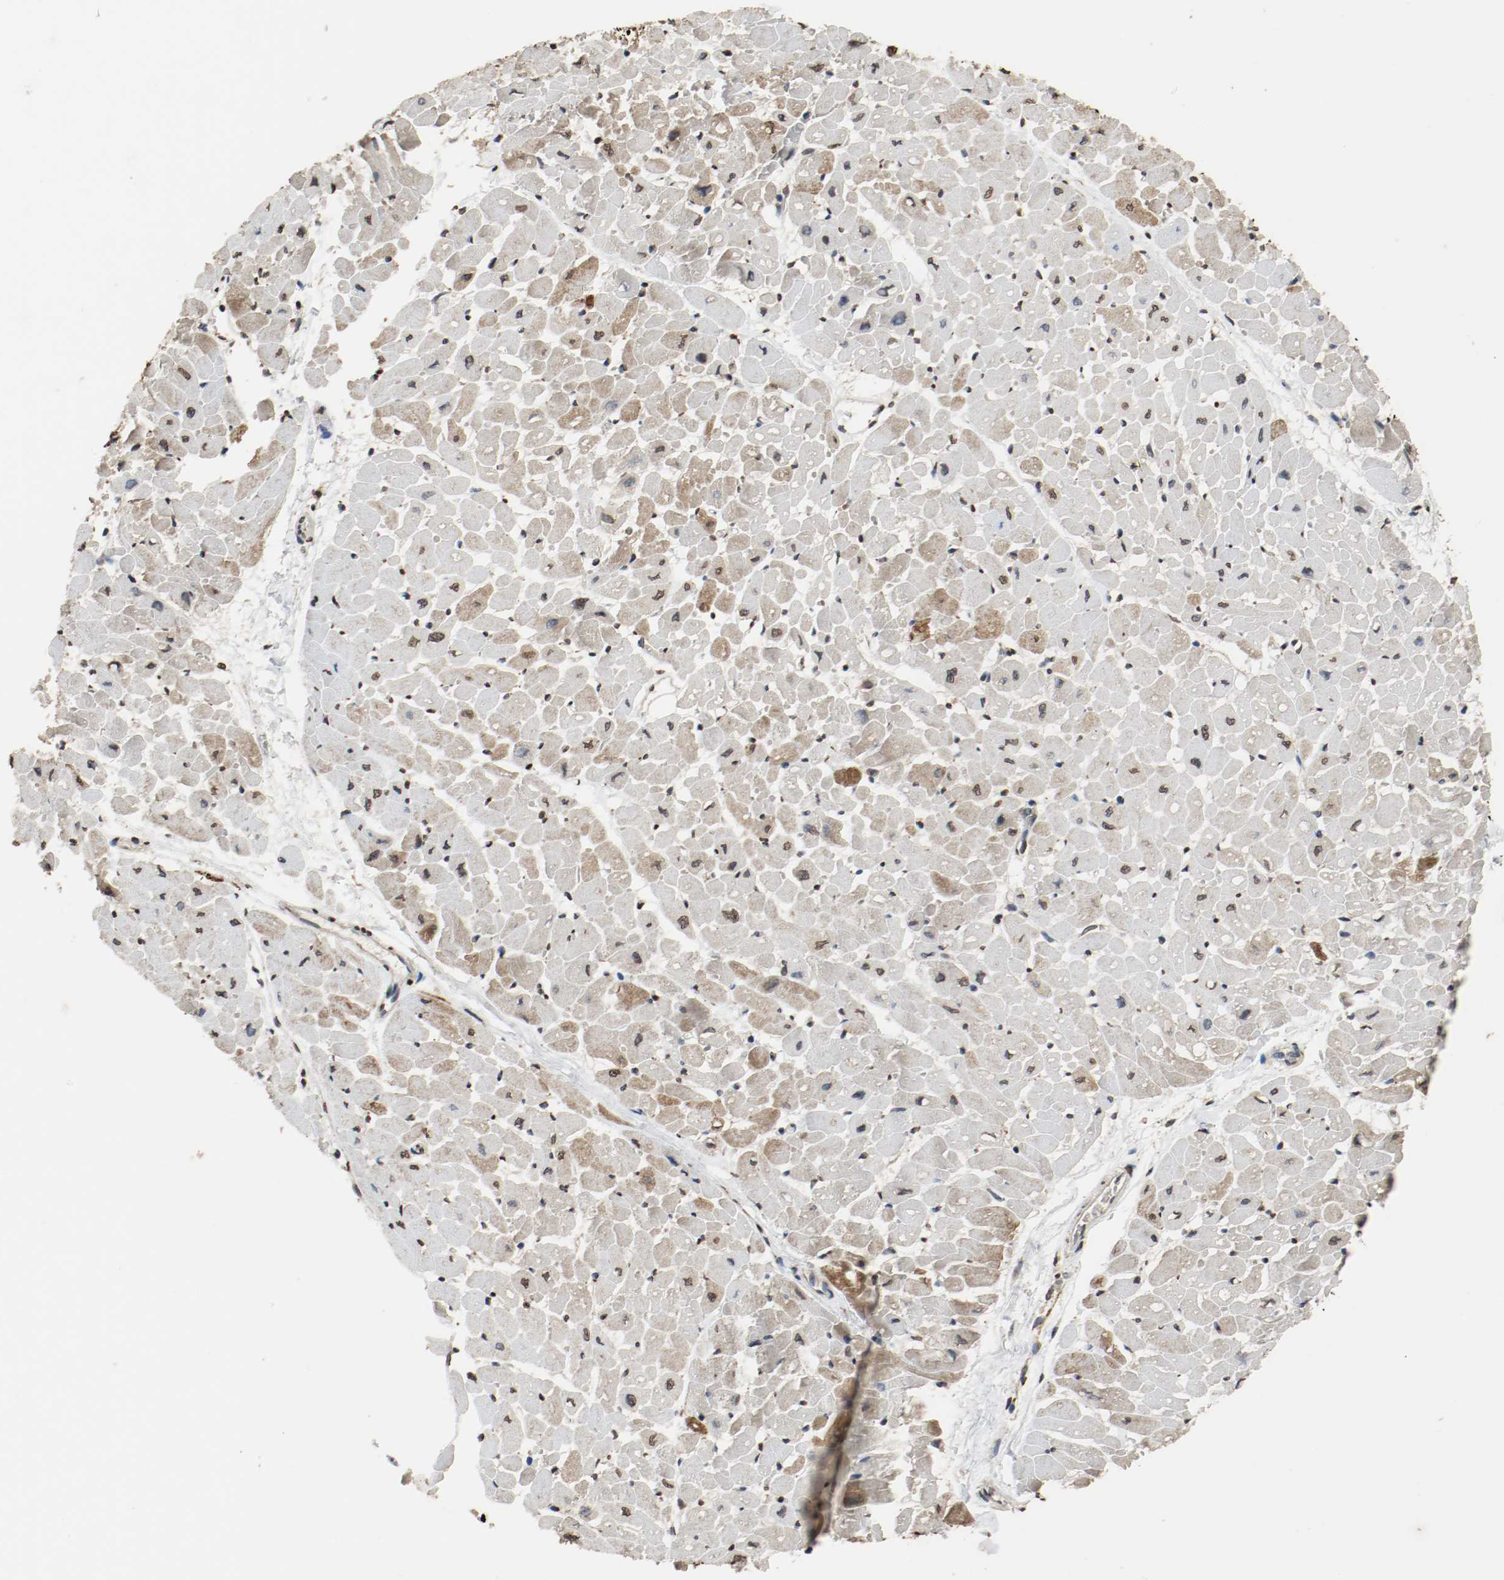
{"staining": {"intensity": "weak", "quantity": "<25%", "location": "cytoplasmic/membranous"}, "tissue": "heart muscle", "cell_type": "Cardiomyocytes", "image_type": "normal", "snomed": [{"axis": "morphology", "description": "Normal tissue, NOS"}, {"axis": "topography", "description": "Heart"}], "caption": "IHC image of unremarkable human heart muscle stained for a protein (brown), which reveals no expression in cardiomyocytes. Nuclei are stained in blue.", "gene": "RTN4", "patient": {"sex": "male", "age": 45}}